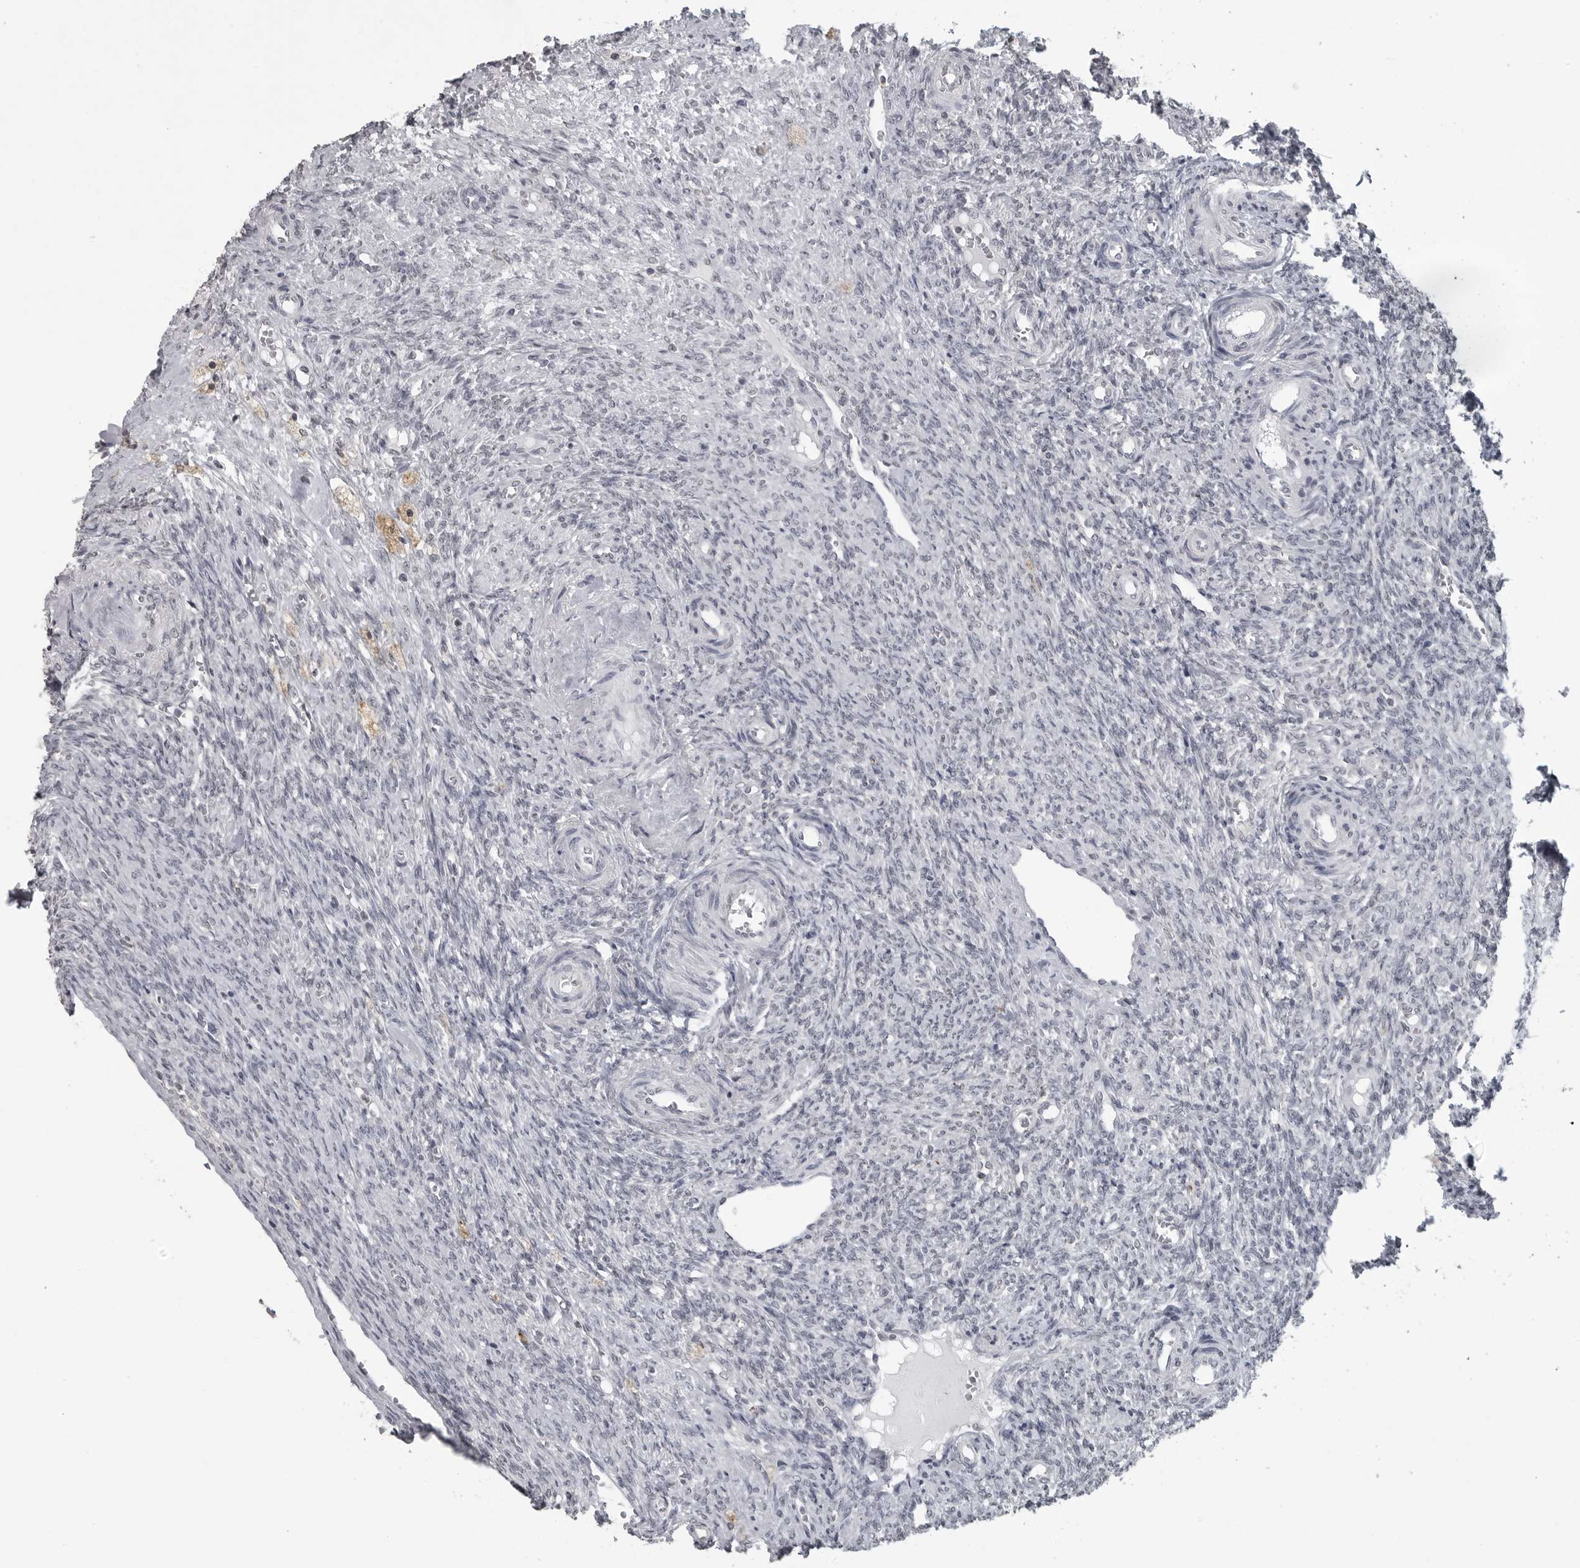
{"staining": {"intensity": "negative", "quantity": "none", "location": "none"}, "tissue": "ovary", "cell_type": "Ovarian stroma cells", "image_type": "normal", "snomed": [{"axis": "morphology", "description": "Normal tissue, NOS"}, {"axis": "topography", "description": "Ovary"}], "caption": "Immunohistochemistry (IHC) of normal human ovary exhibits no expression in ovarian stroma cells.", "gene": "DDX54", "patient": {"sex": "female", "age": 41}}